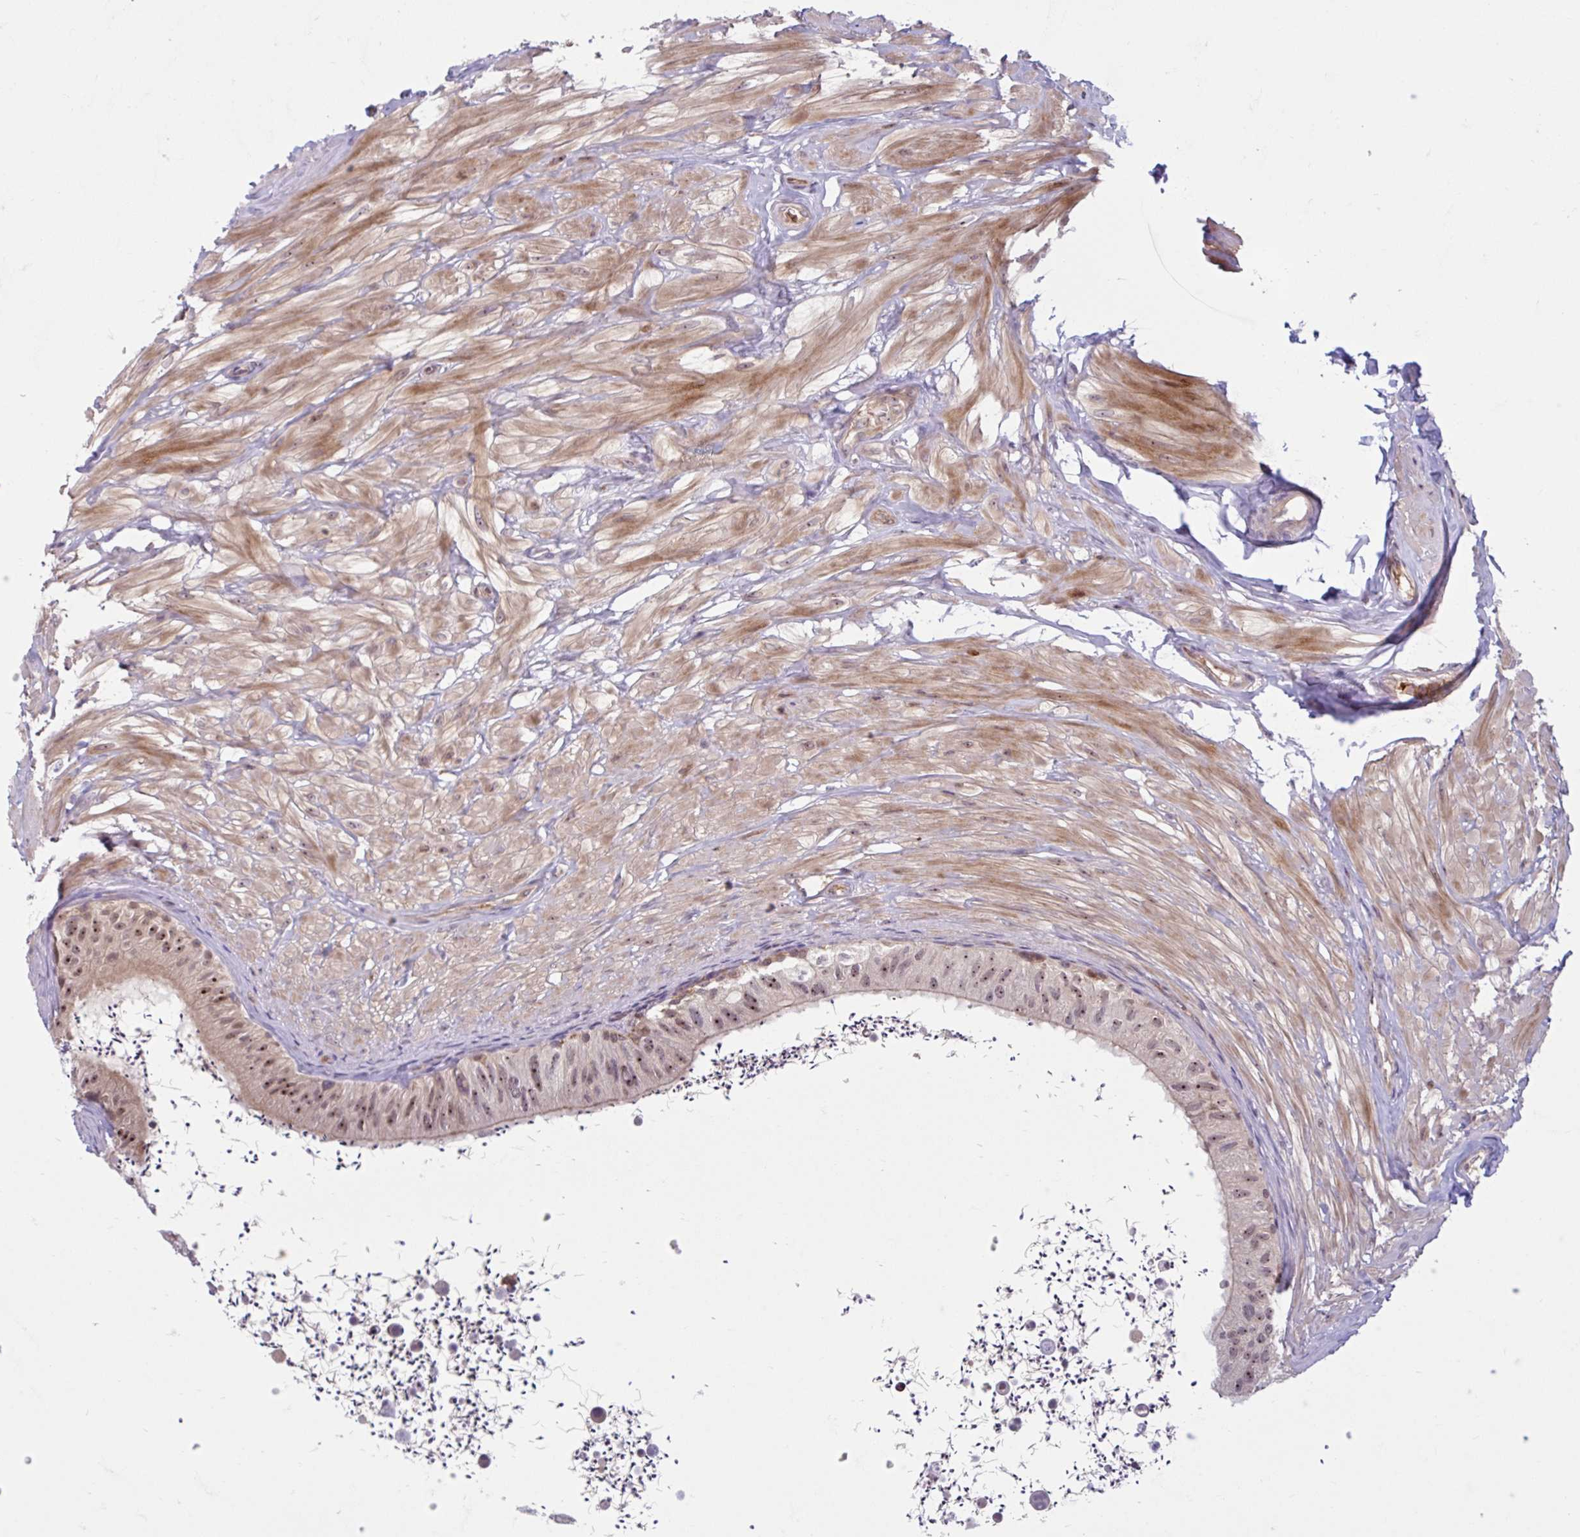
{"staining": {"intensity": "moderate", "quantity": ">75%", "location": "nuclear"}, "tissue": "epididymis", "cell_type": "Glandular cells", "image_type": "normal", "snomed": [{"axis": "morphology", "description": "Normal tissue, NOS"}, {"axis": "topography", "description": "Epididymis"}, {"axis": "topography", "description": "Peripheral nerve tissue"}], "caption": "The micrograph displays a brown stain indicating the presence of a protein in the nuclear of glandular cells in epididymis.", "gene": "HMBS", "patient": {"sex": "male", "age": 32}}